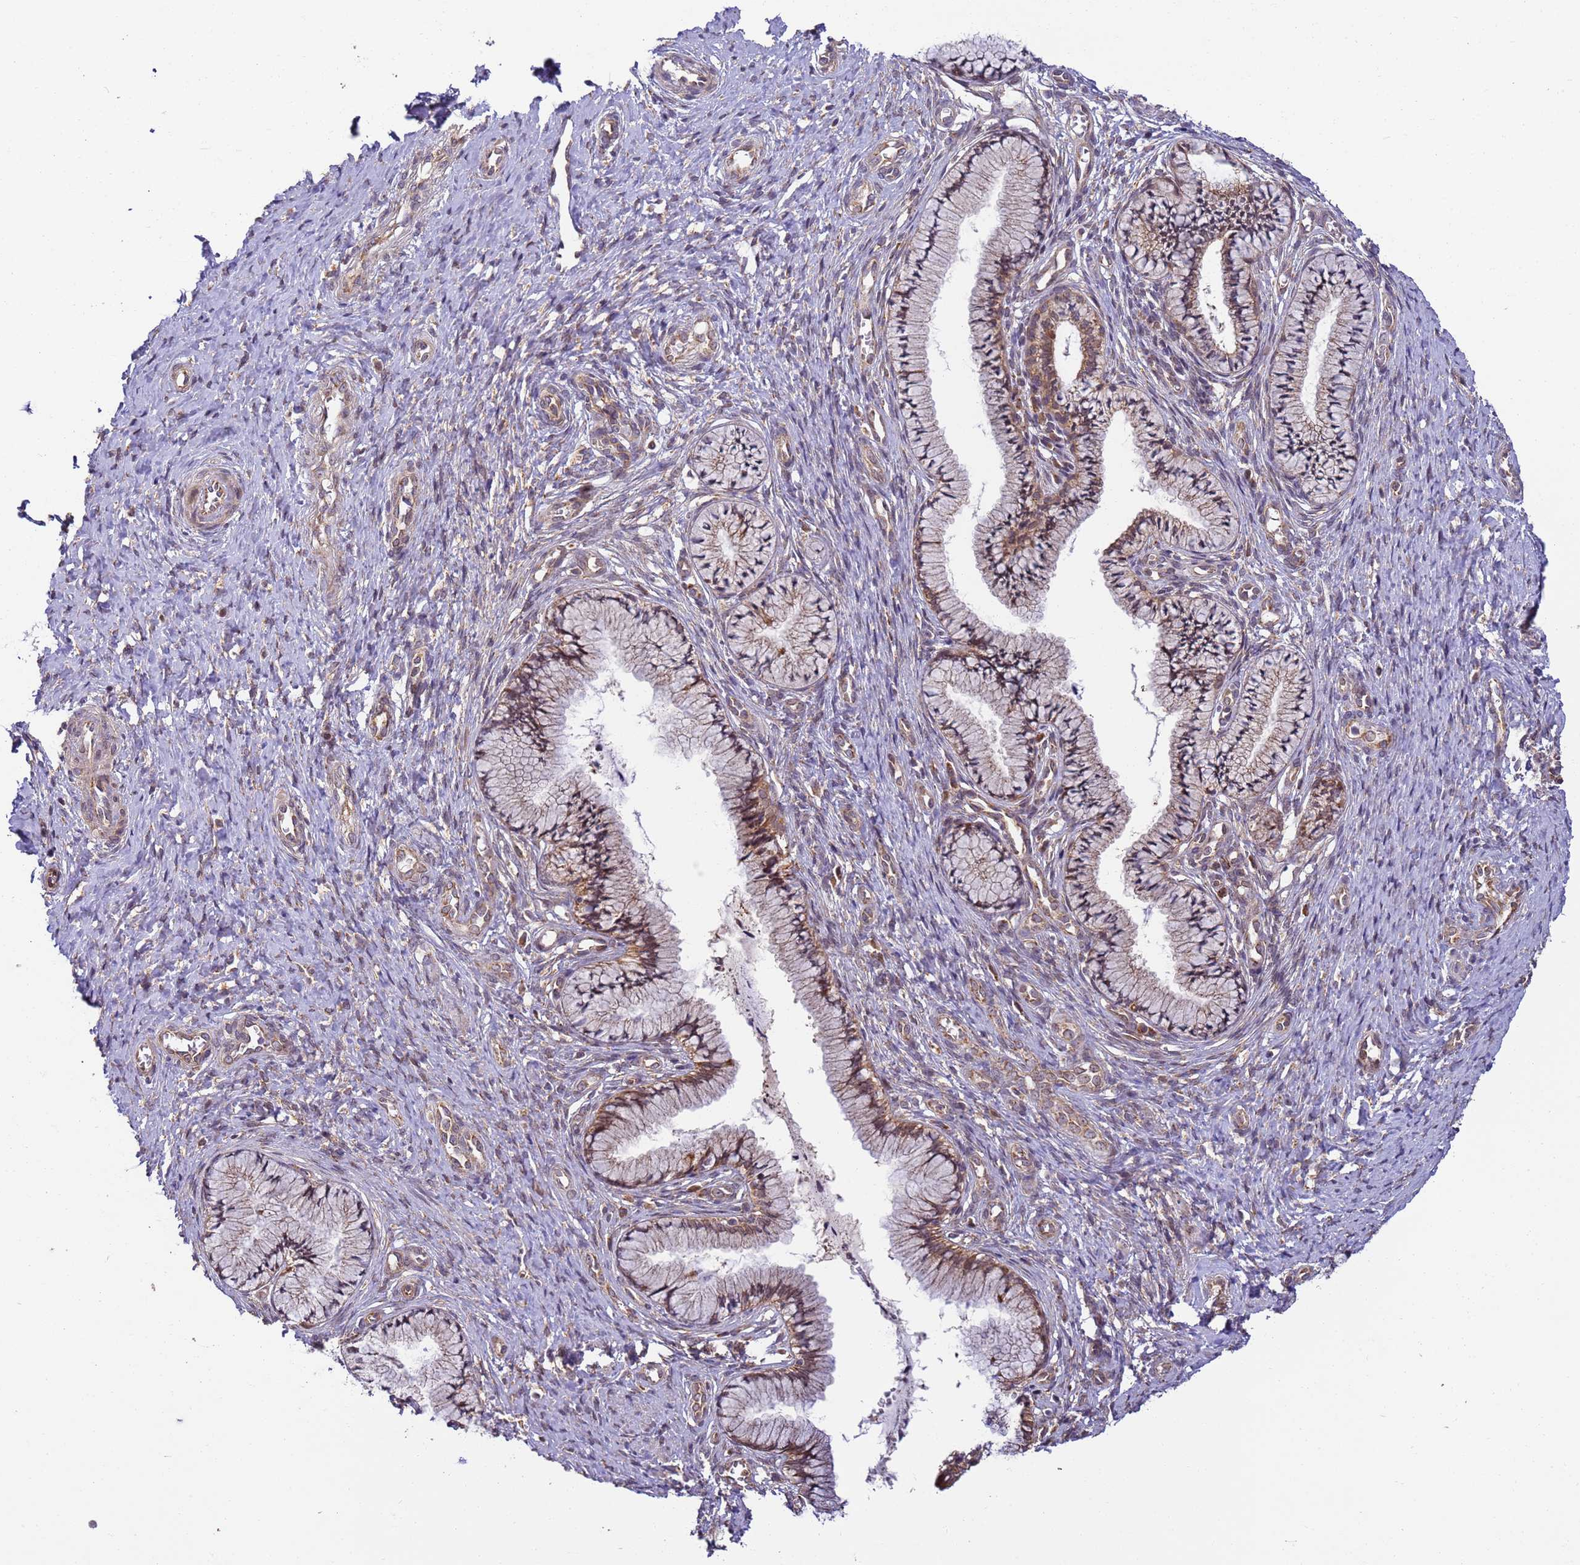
{"staining": {"intensity": "moderate", "quantity": ">75%", "location": "cytoplasmic/membranous"}, "tissue": "cervix", "cell_type": "Glandular cells", "image_type": "normal", "snomed": [{"axis": "morphology", "description": "Normal tissue, NOS"}, {"axis": "topography", "description": "Cervix"}], "caption": "There is medium levels of moderate cytoplasmic/membranous expression in glandular cells of benign cervix, as demonstrated by immunohistochemical staining (brown color).", "gene": "RAPGEF3", "patient": {"sex": "female", "age": 36}}